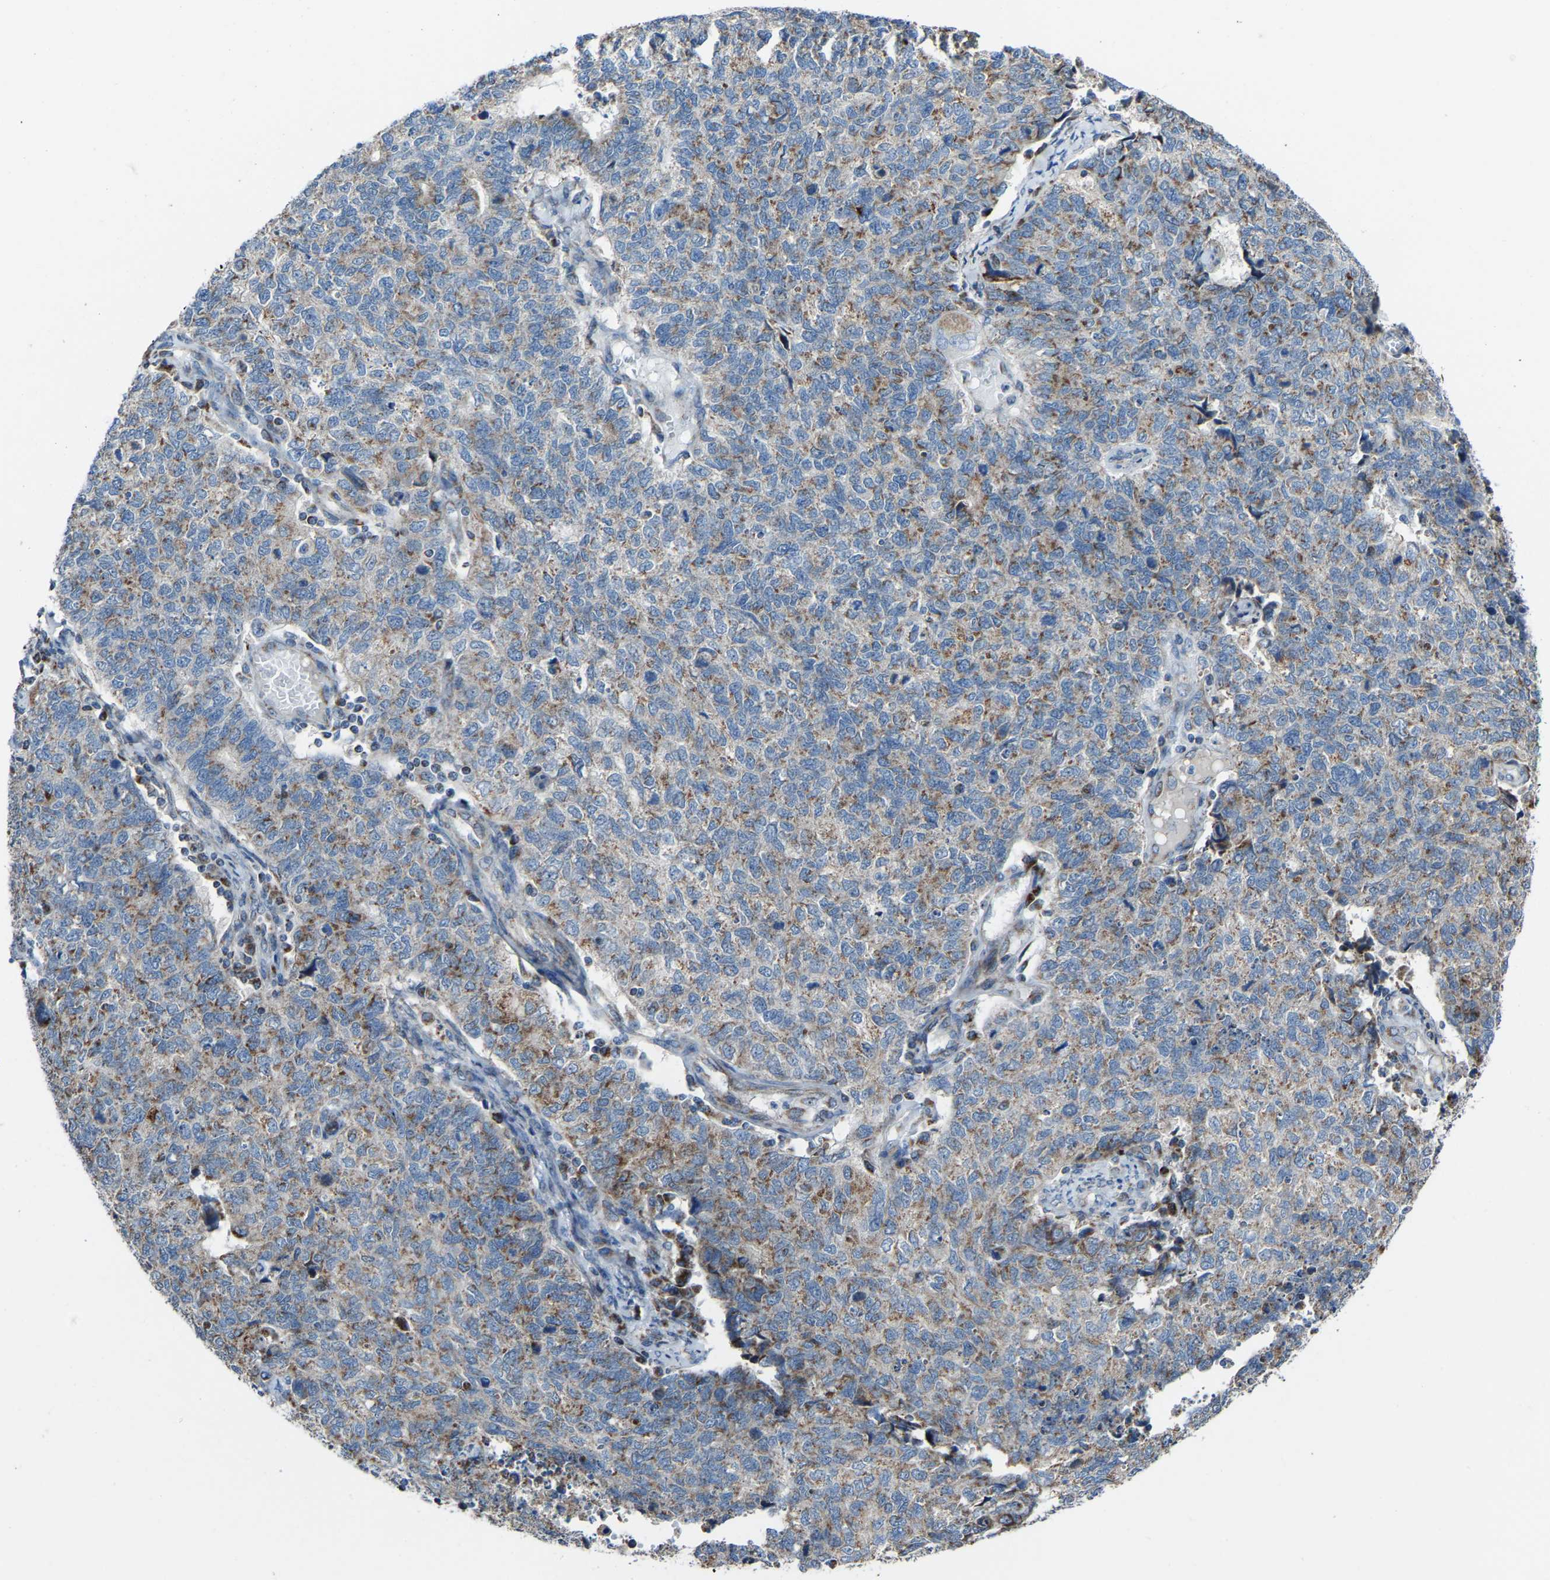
{"staining": {"intensity": "moderate", "quantity": "25%-75%", "location": "cytoplasmic/membranous"}, "tissue": "cervical cancer", "cell_type": "Tumor cells", "image_type": "cancer", "snomed": [{"axis": "morphology", "description": "Squamous cell carcinoma, NOS"}, {"axis": "topography", "description": "Cervix"}], "caption": "Protein staining reveals moderate cytoplasmic/membranous staining in approximately 25%-75% of tumor cells in squamous cell carcinoma (cervical).", "gene": "CANT1", "patient": {"sex": "female", "age": 63}}